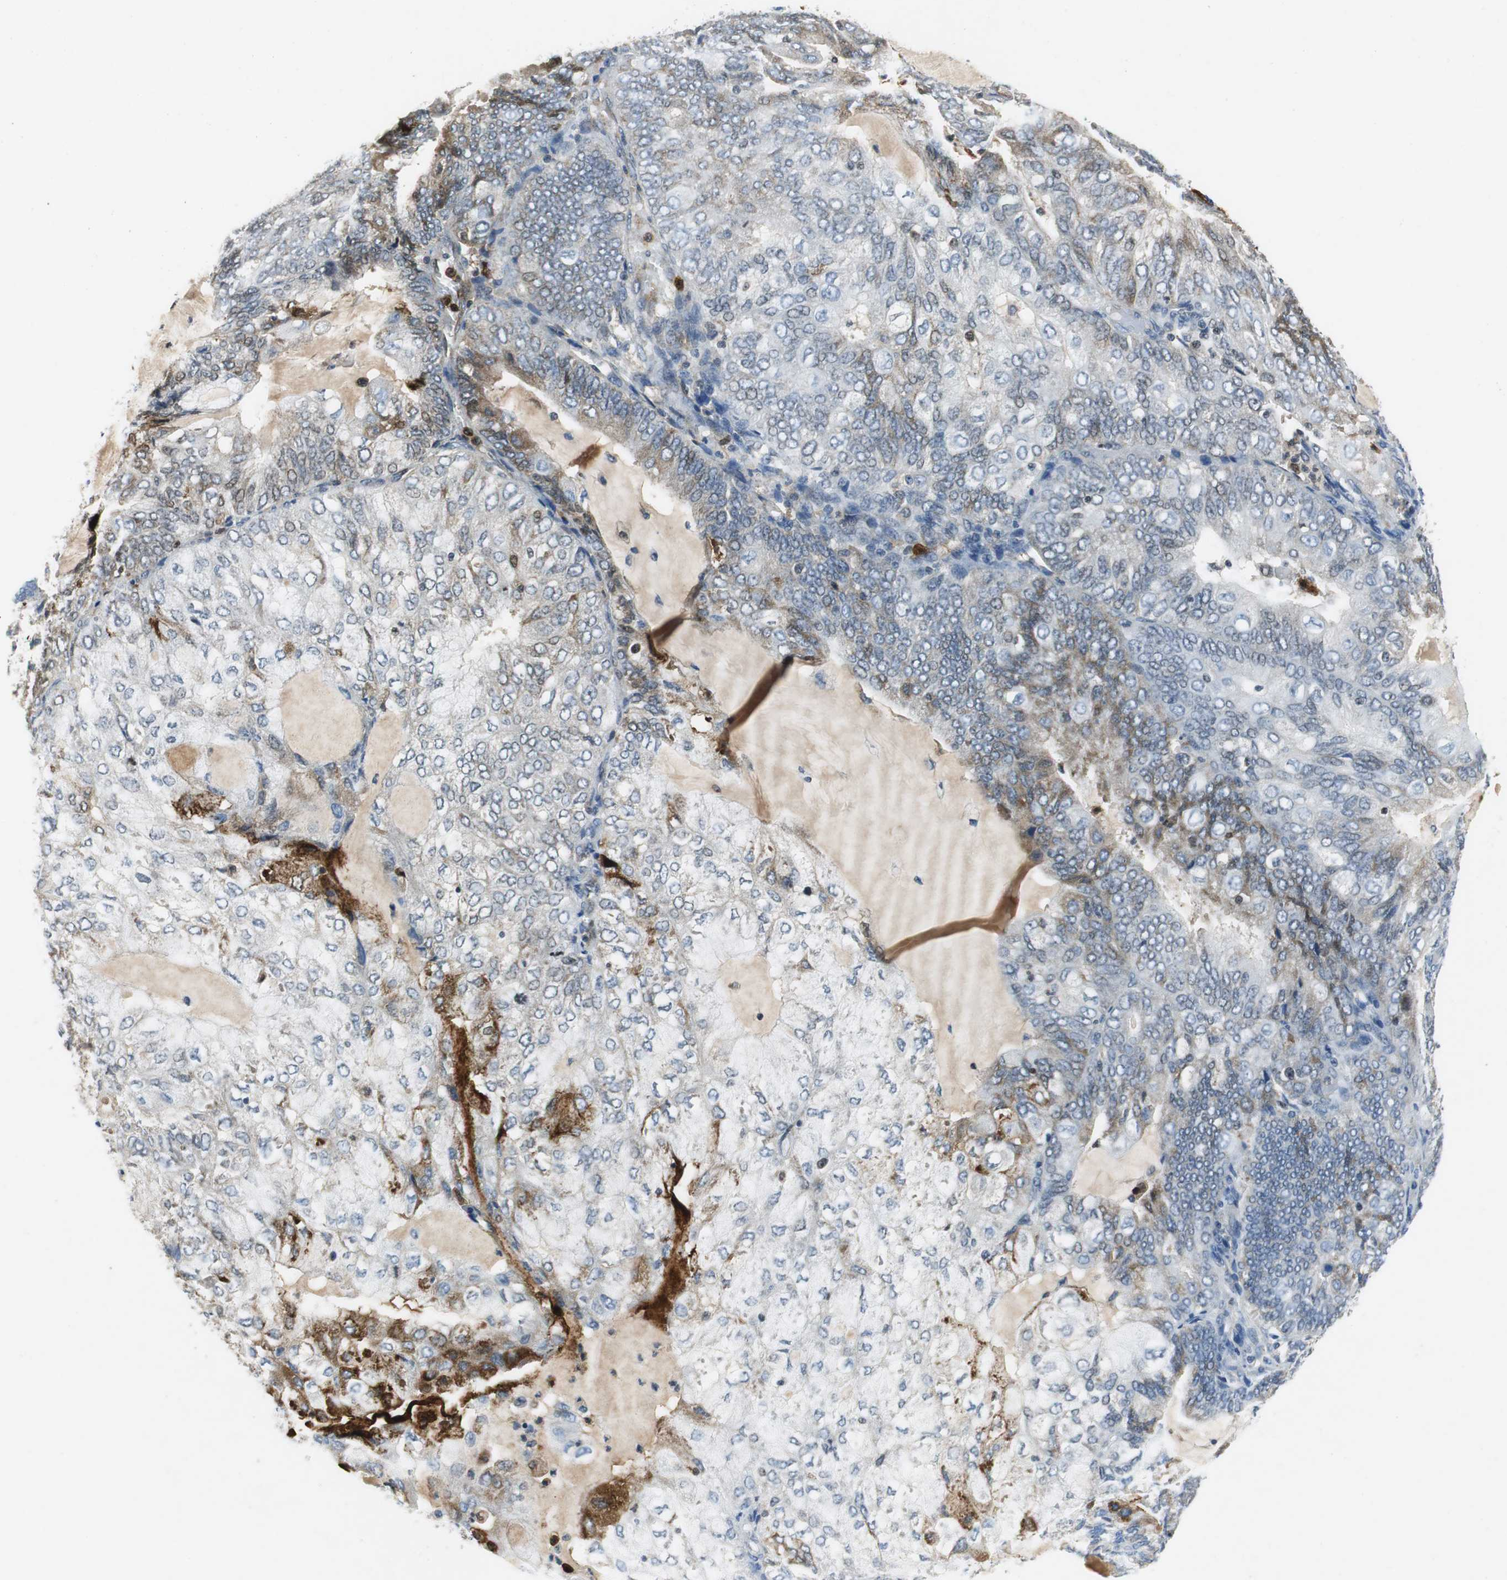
{"staining": {"intensity": "weak", "quantity": "25%-75%", "location": "cytoplasmic/membranous,nuclear"}, "tissue": "endometrial cancer", "cell_type": "Tumor cells", "image_type": "cancer", "snomed": [{"axis": "morphology", "description": "Adenocarcinoma, NOS"}, {"axis": "topography", "description": "Endometrium"}], "caption": "Immunohistochemical staining of human endometrial adenocarcinoma demonstrates weak cytoplasmic/membranous and nuclear protein expression in about 25%-75% of tumor cells. The staining is performed using DAB brown chromogen to label protein expression. The nuclei are counter-stained blue using hematoxylin.", "gene": "ORM1", "patient": {"sex": "female", "age": 81}}